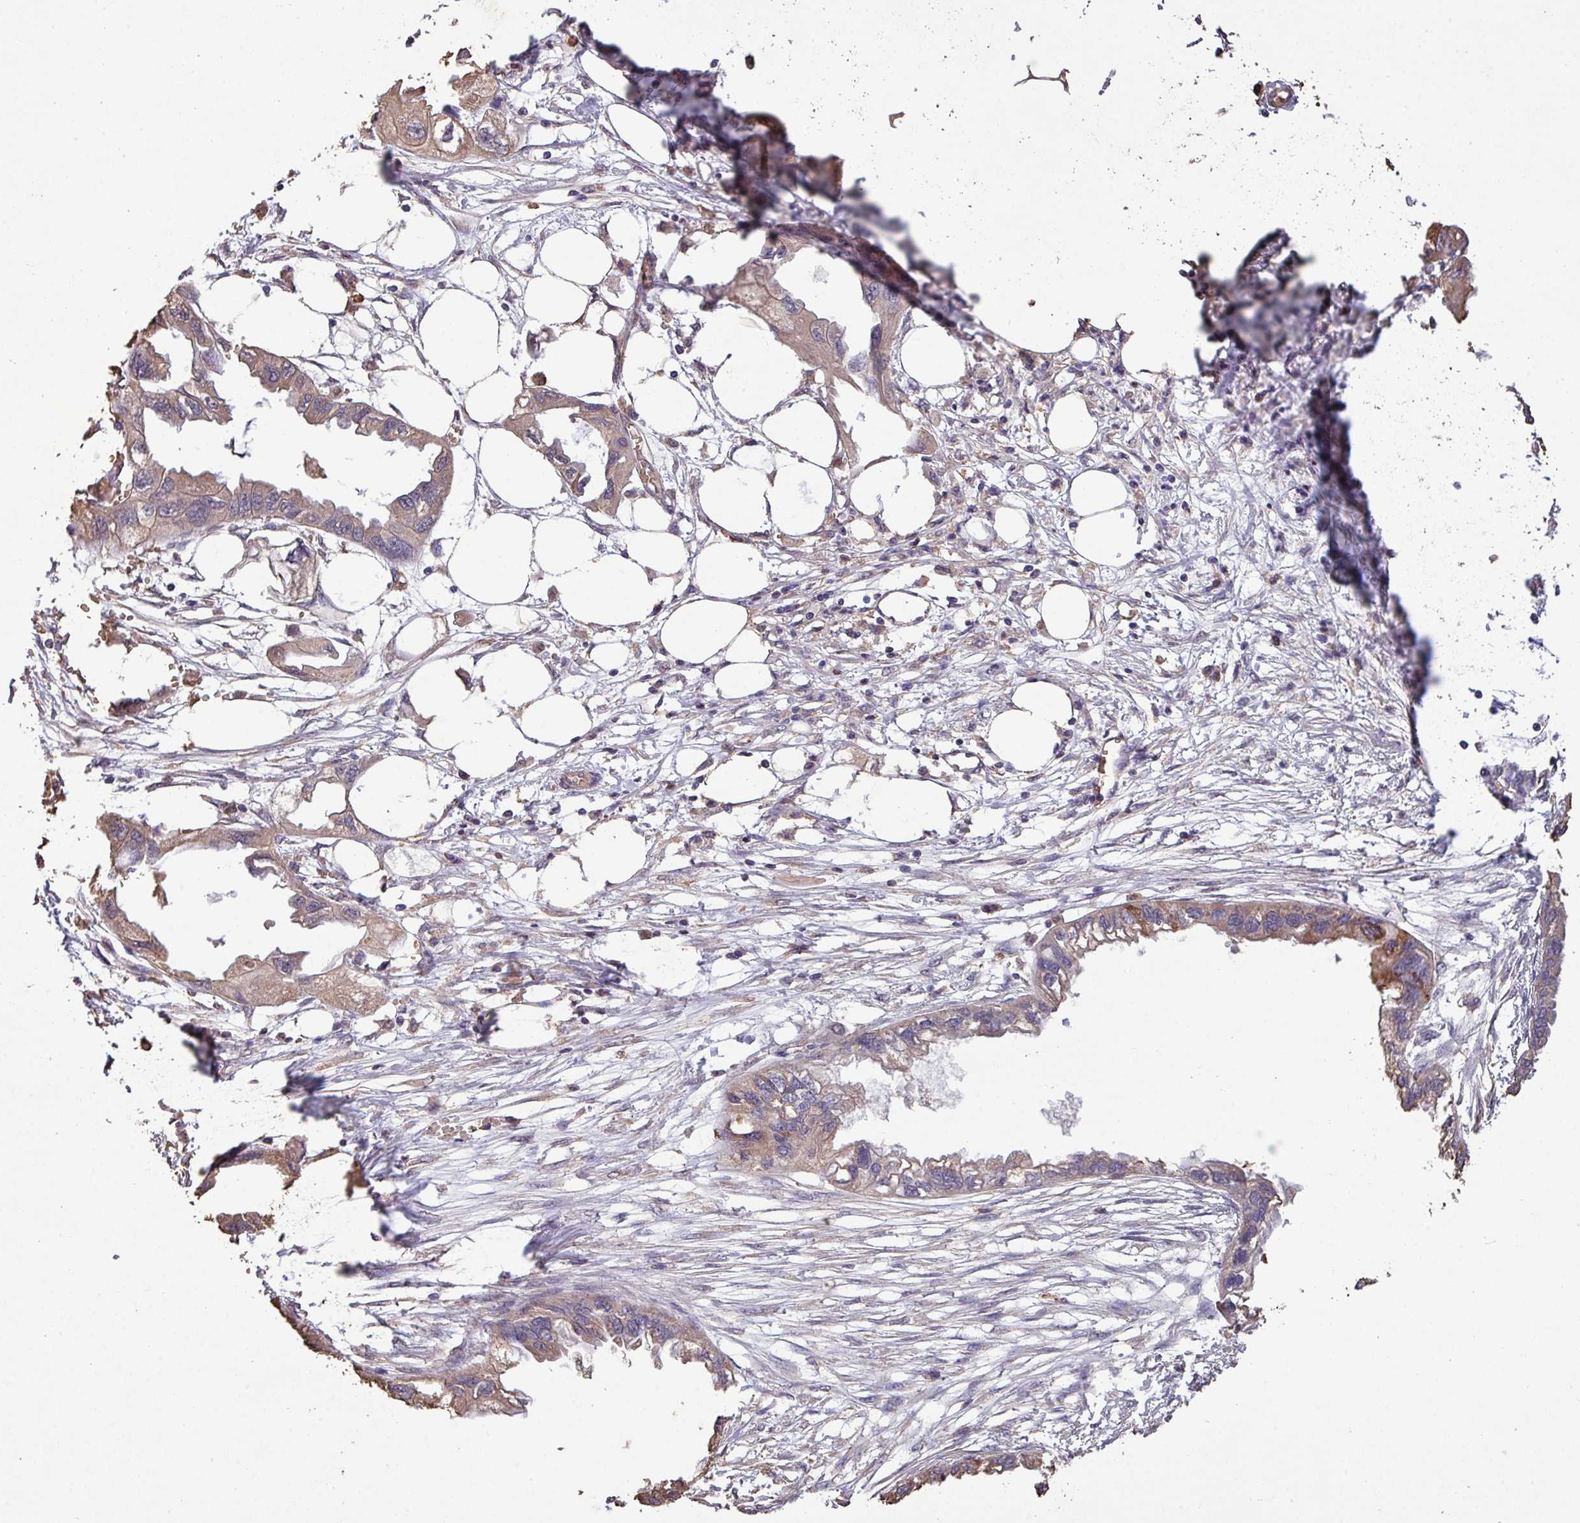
{"staining": {"intensity": "moderate", "quantity": ">75%", "location": "cytoplasmic/membranous"}, "tissue": "endometrial cancer", "cell_type": "Tumor cells", "image_type": "cancer", "snomed": [{"axis": "morphology", "description": "Adenocarcinoma, NOS"}, {"axis": "morphology", "description": "Adenocarcinoma, metastatic, NOS"}, {"axis": "topography", "description": "Adipose tissue"}, {"axis": "topography", "description": "Endometrium"}], "caption": "Adenocarcinoma (endometrial) stained with a protein marker demonstrates moderate staining in tumor cells.", "gene": "CAMK2B", "patient": {"sex": "female", "age": 67}}